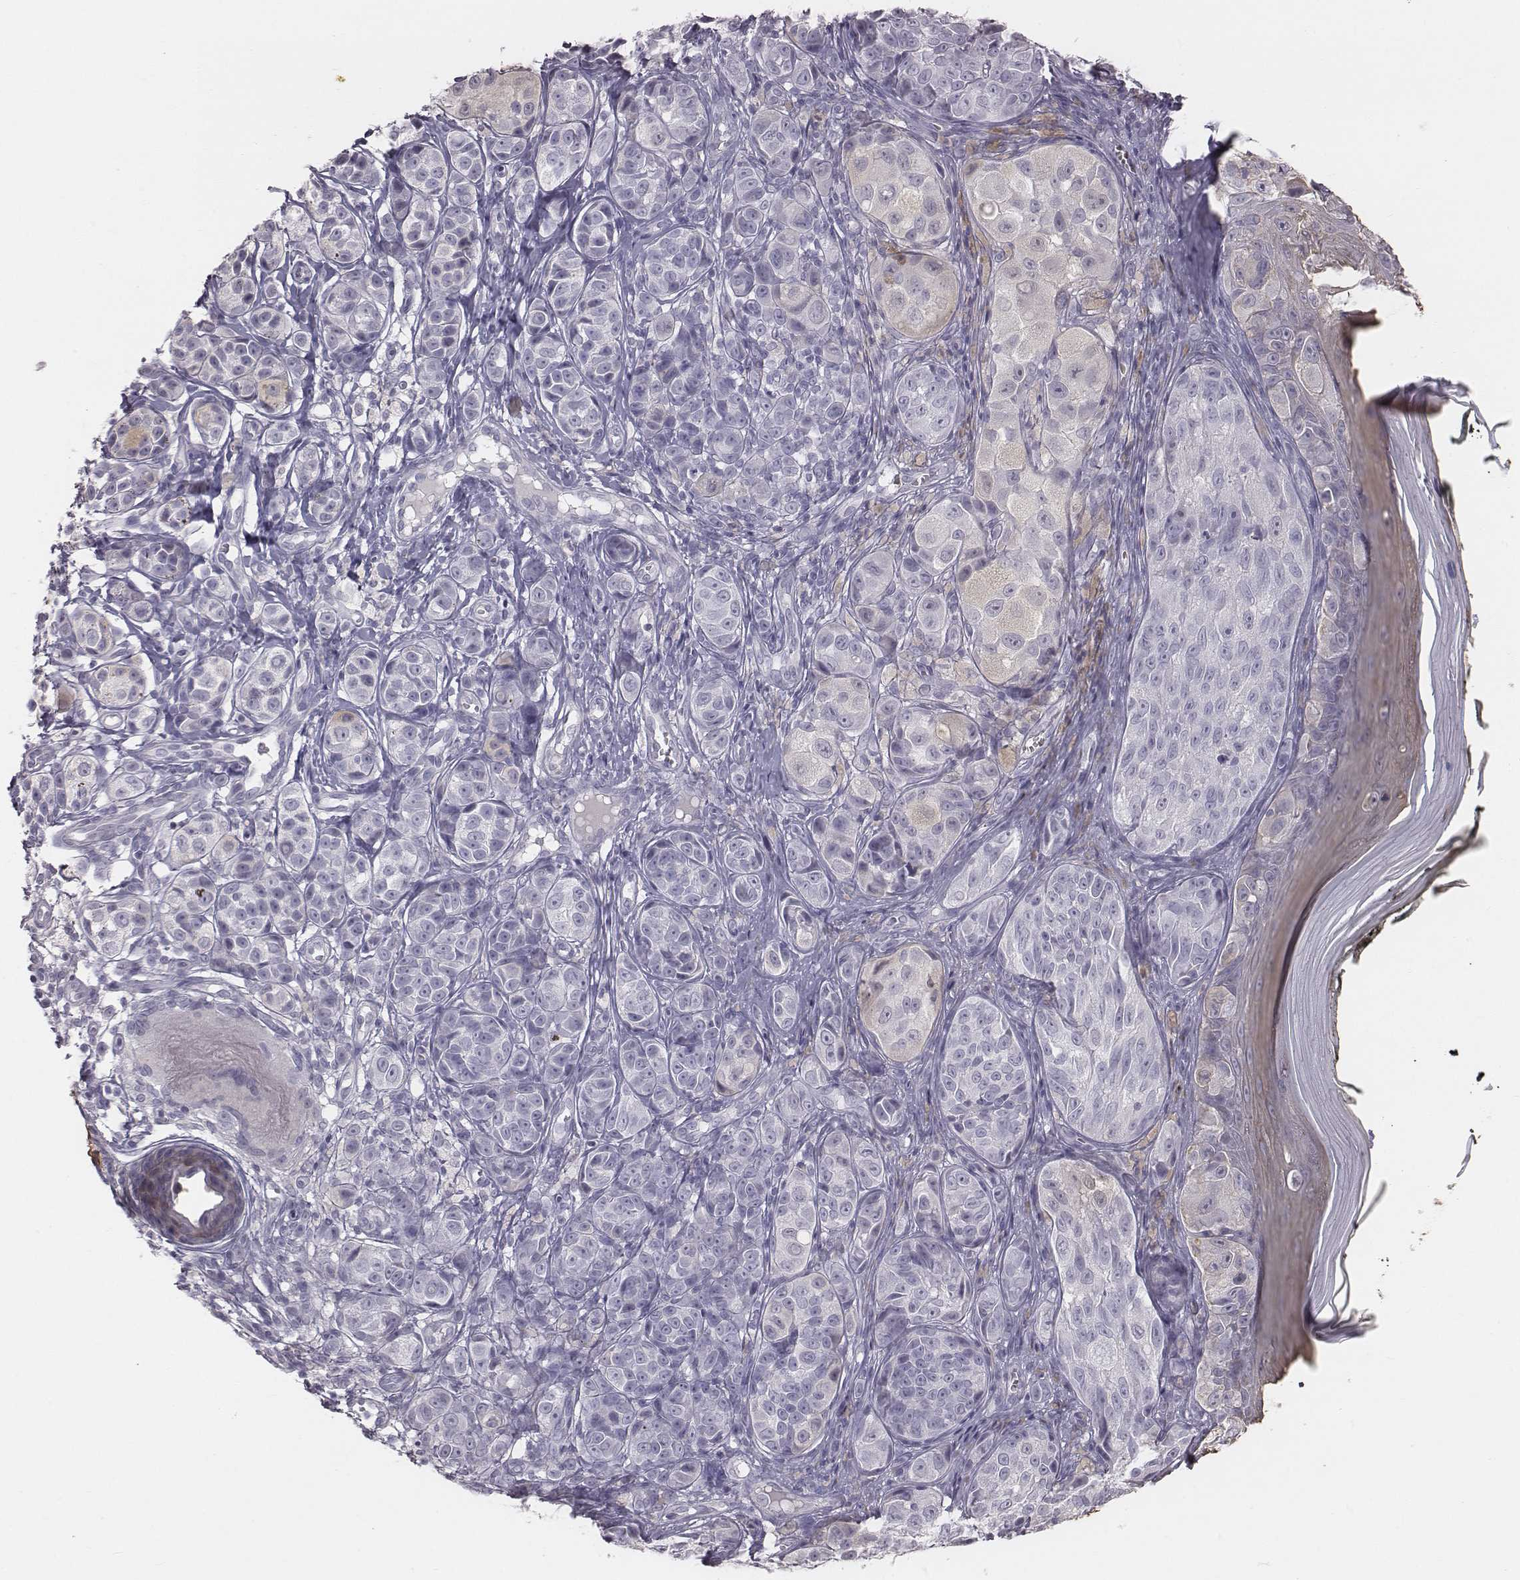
{"staining": {"intensity": "weak", "quantity": "<25%", "location": "cytoplasmic/membranous"}, "tissue": "melanoma", "cell_type": "Tumor cells", "image_type": "cancer", "snomed": [{"axis": "morphology", "description": "Malignant melanoma, NOS"}, {"axis": "topography", "description": "Skin"}], "caption": "This is an immunohistochemistry (IHC) image of melanoma. There is no positivity in tumor cells.", "gene": "C6orf58", "patient": {"sex": "male", "age": 48}}